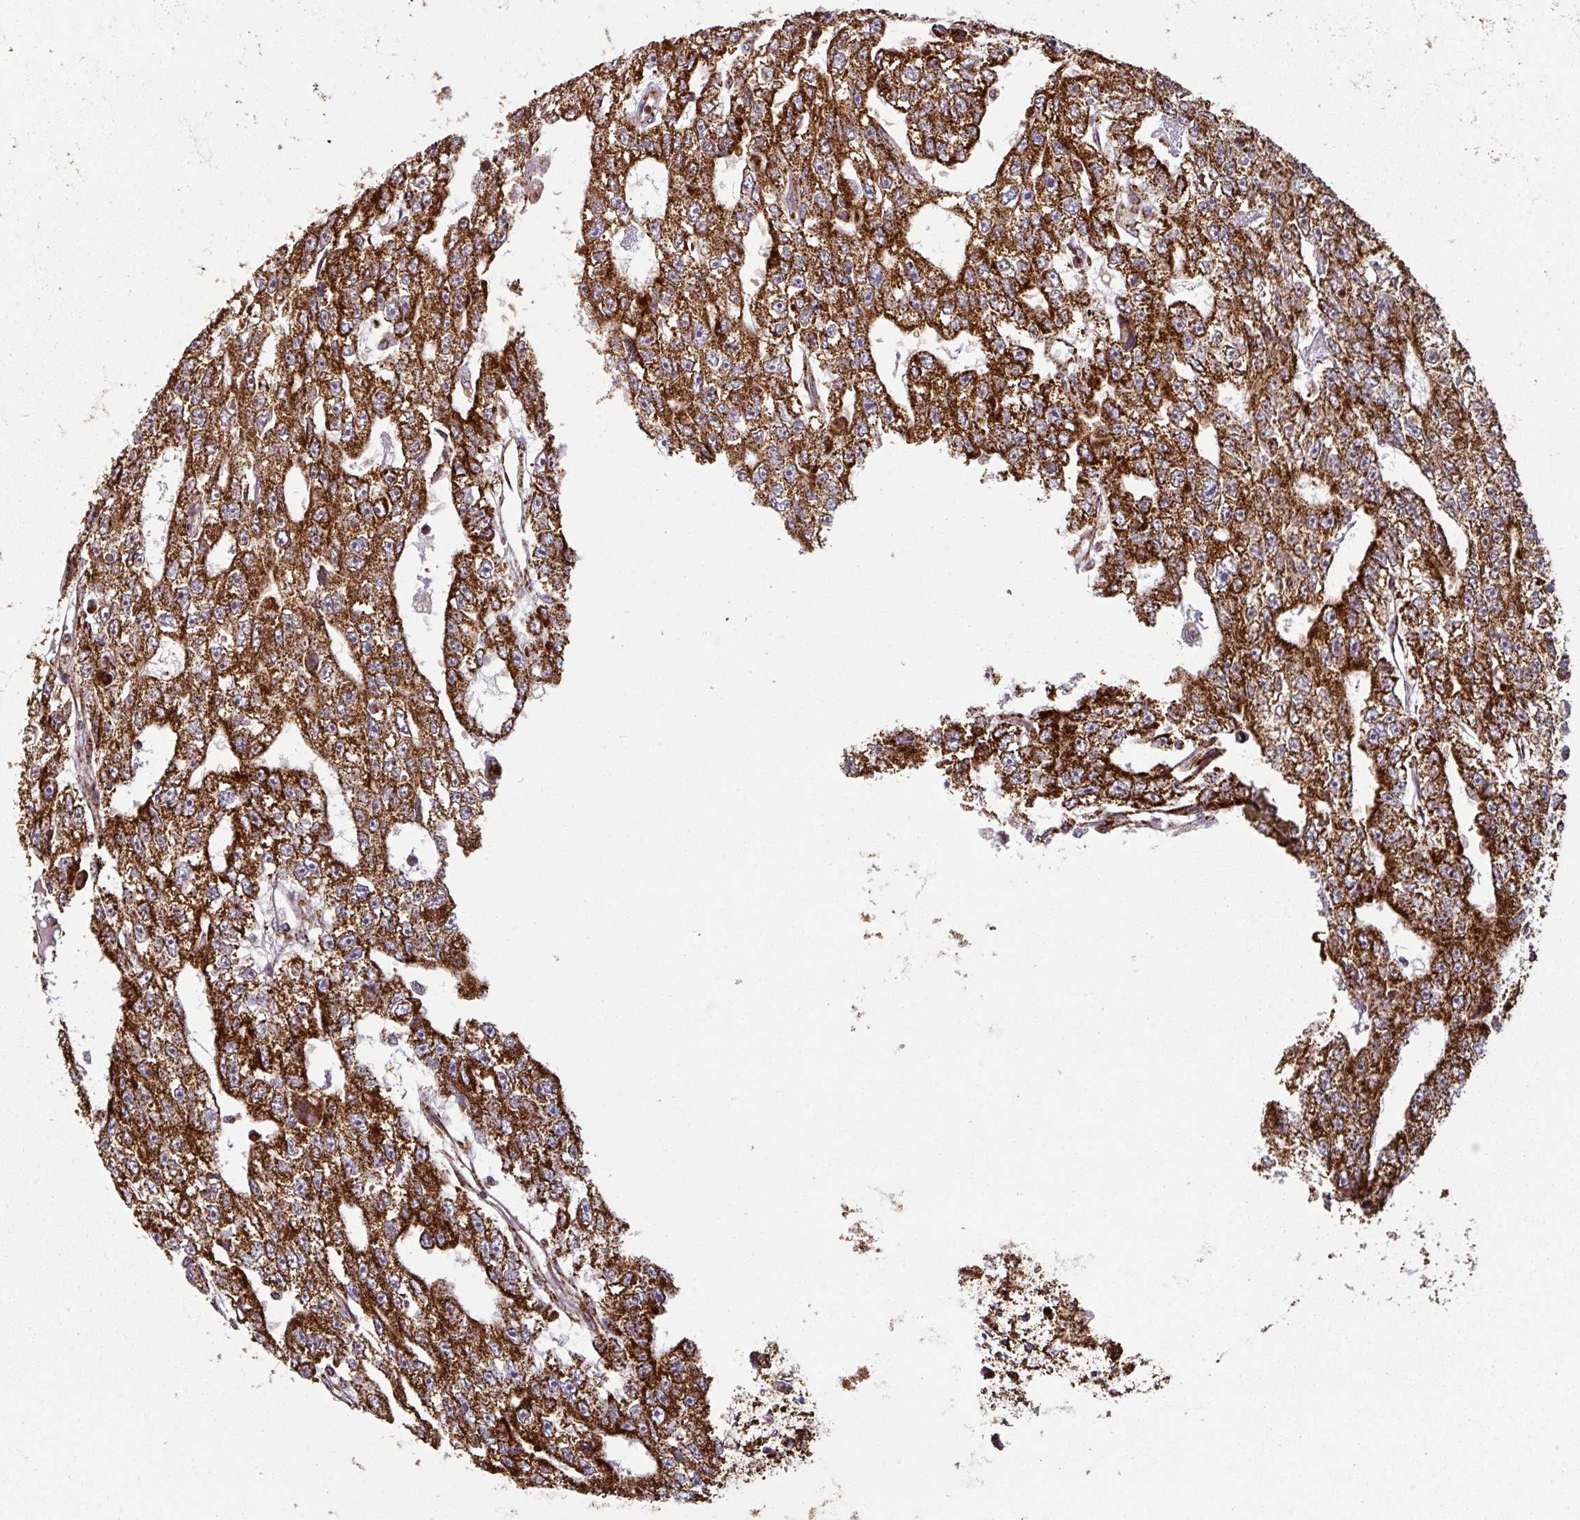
{"staining": {"intensity": "strong", "quantity": ">75%", "location": "cytoplasmic/membranous"}, "tissue": "testis cancer", "cell_type": "Tumor cells", "image_type": "cancer", "snomed": [{"axis": "morphology", "description": "Carcinoma, Embryonal, NOS"}, {"axis": "topography", "description": "Testis"}], "caption": "DAB immunohistochemical staining of human testis cancer exhibits strong cytoplasmic/membranous protein expression in approximately >75% of tumor cells.", "gene": "TRAP1", "patient": {"sex": "male", "age": 20}}